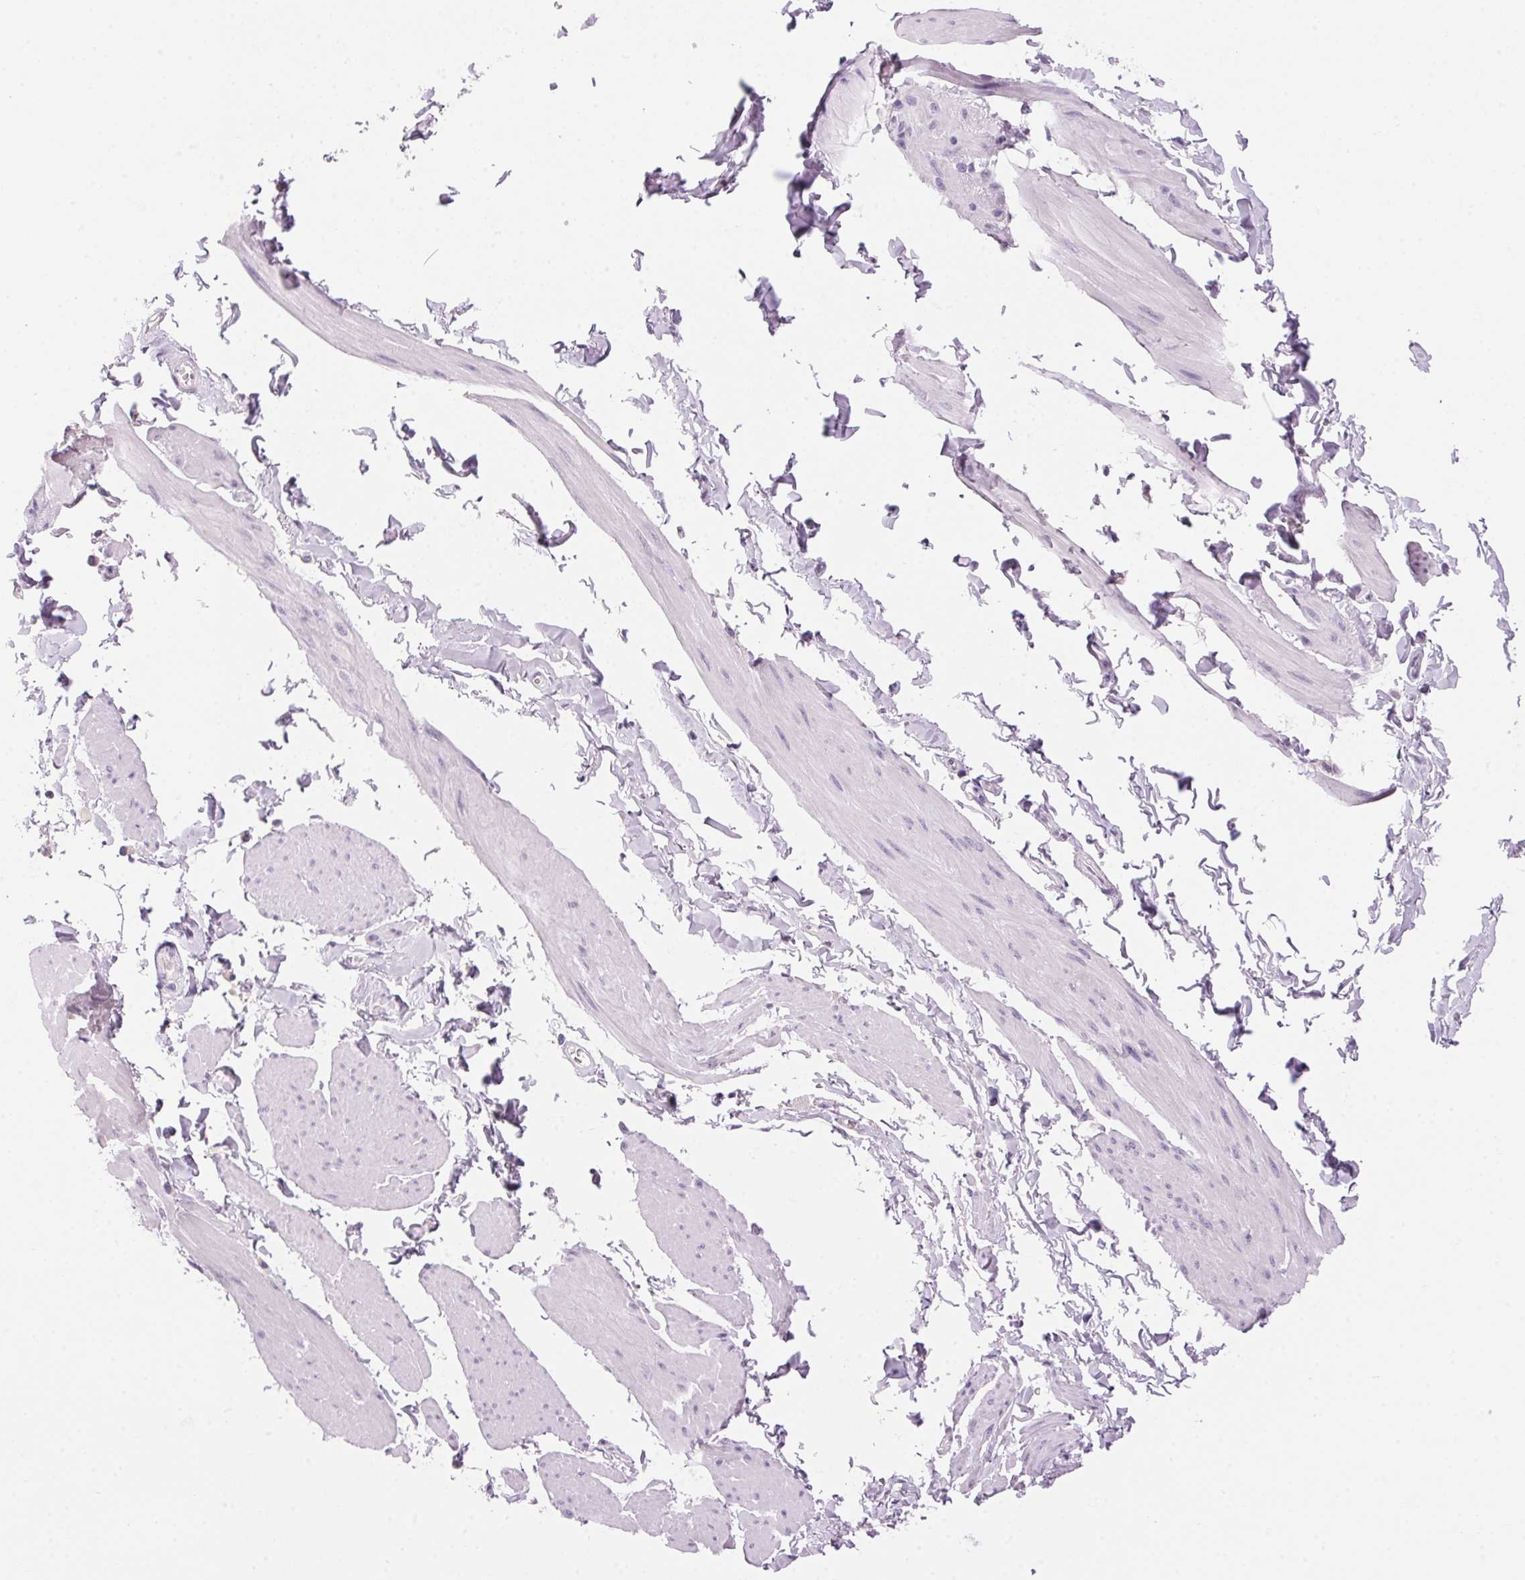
{"staining": {"intensity": "negative", "quantity": "none", "location": "none"}, "tissue": "smooth muscle", "cell_type": "Smooth muscle cells", "image_type": "normal", "snomed": [{"axis": "morphology", "description": "Normal tissue, NOS"}, {"axis": "topography", "description": "Adipose tissue"}, {"axis": "topography", "description": "Smooth muscle"}, {"axis": "topography", "description": "Peripheral nerve tissue"}], "caption": "Smooth muscle was stained to show a protein in brown. There is no significant positivity in smooth muscle cells. (Brightfield microscopy of DAB IHC at high magnification).", "gene": "HSD17B2", "patient": {"sex": "male", "age": 83}}